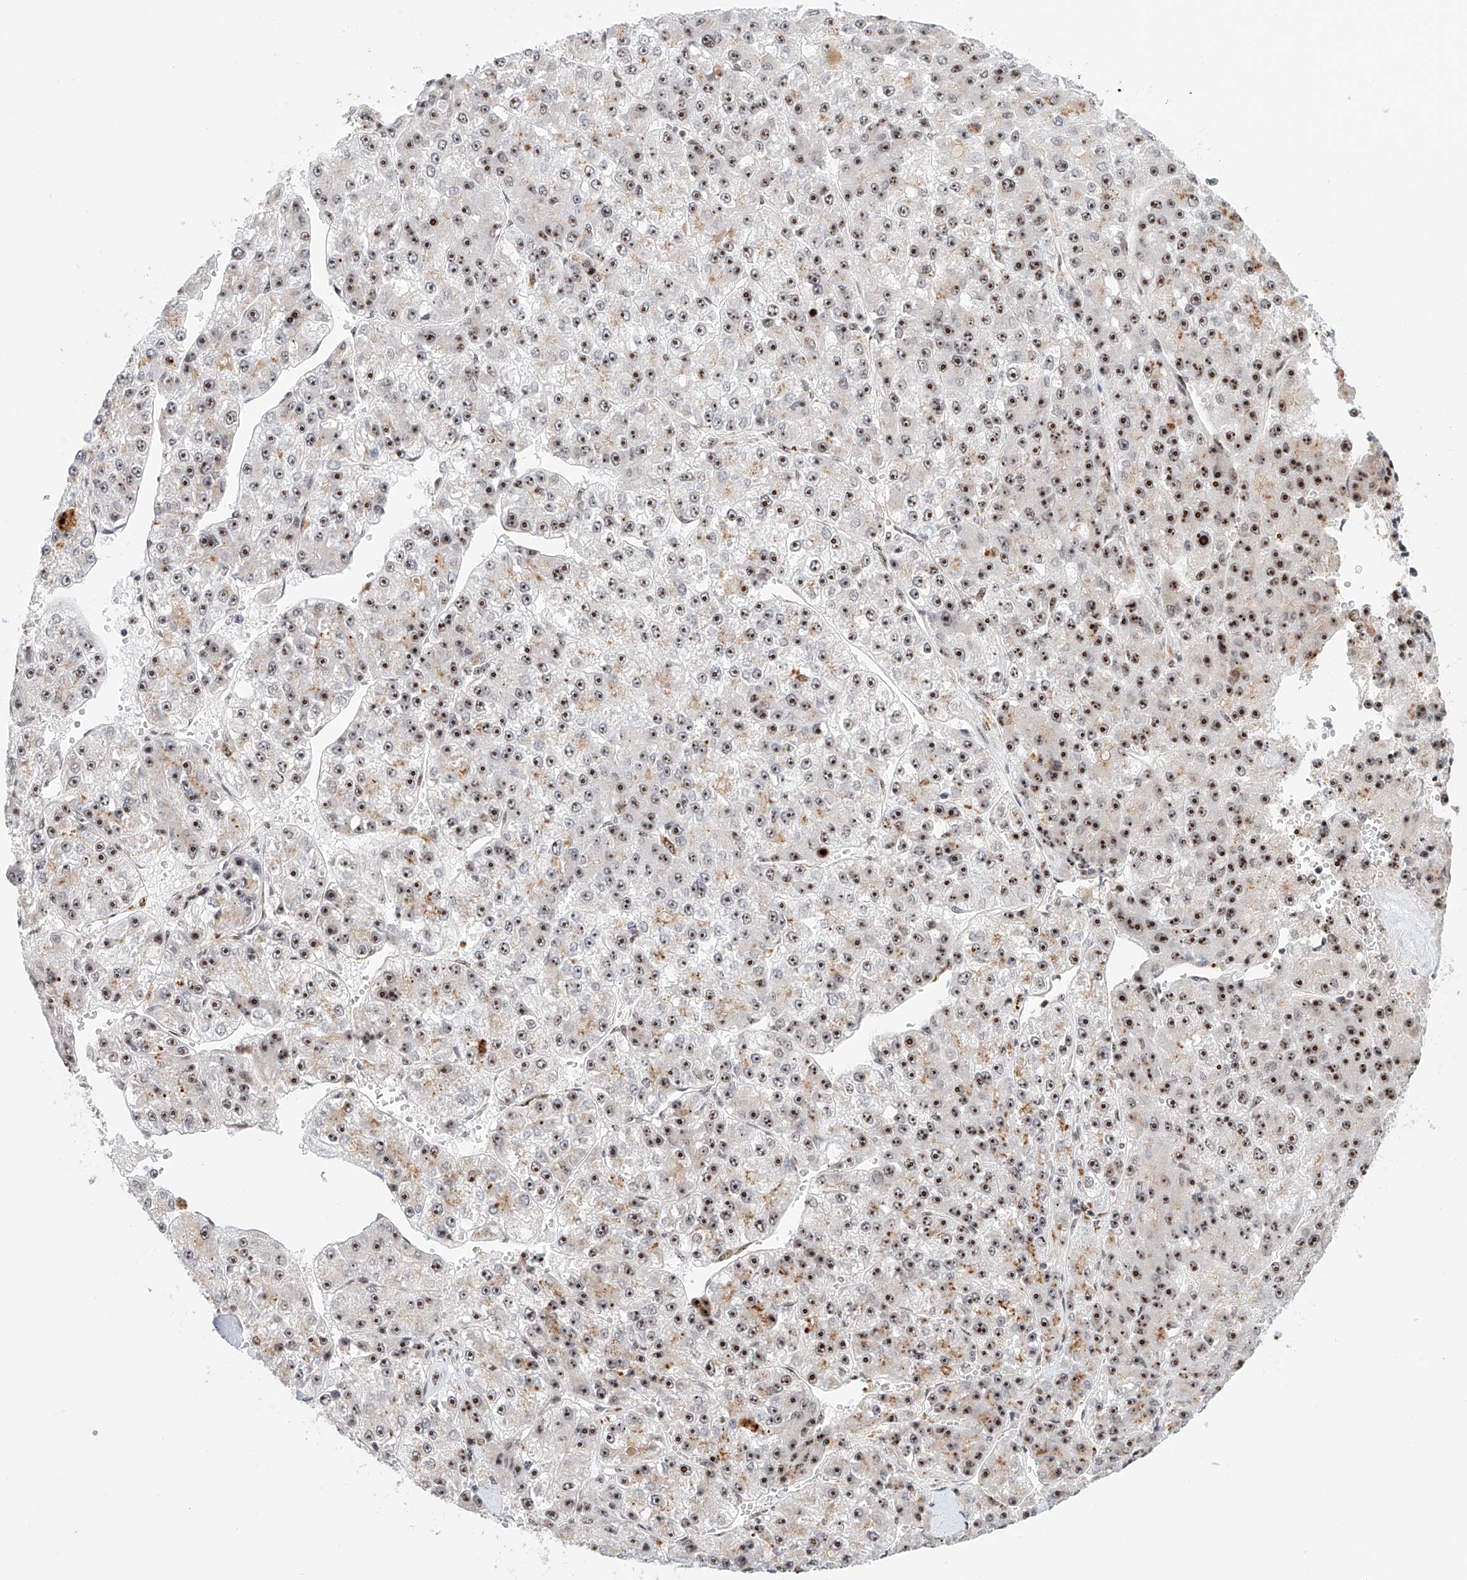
{"staining": {"intensity": "strong", "quantity": ">75%", "location": "nuclear"}, "tissue": "liver cancer", "cell_type": "Tumor cells", "image_type": "cancer", "snomed": [{"axis": "morphology", "description": "Carcinoma, Hepatocellular, NOS"}, {"axis": "topography", "description": "Liver"}], "caption": "Tumor cells show high levels of strong nuclear positivity in about >75% of cells in liver hepatocellular carcinoma.", "gene": "PRUNE2", "patient": {"sex": "female", "age": 73}}